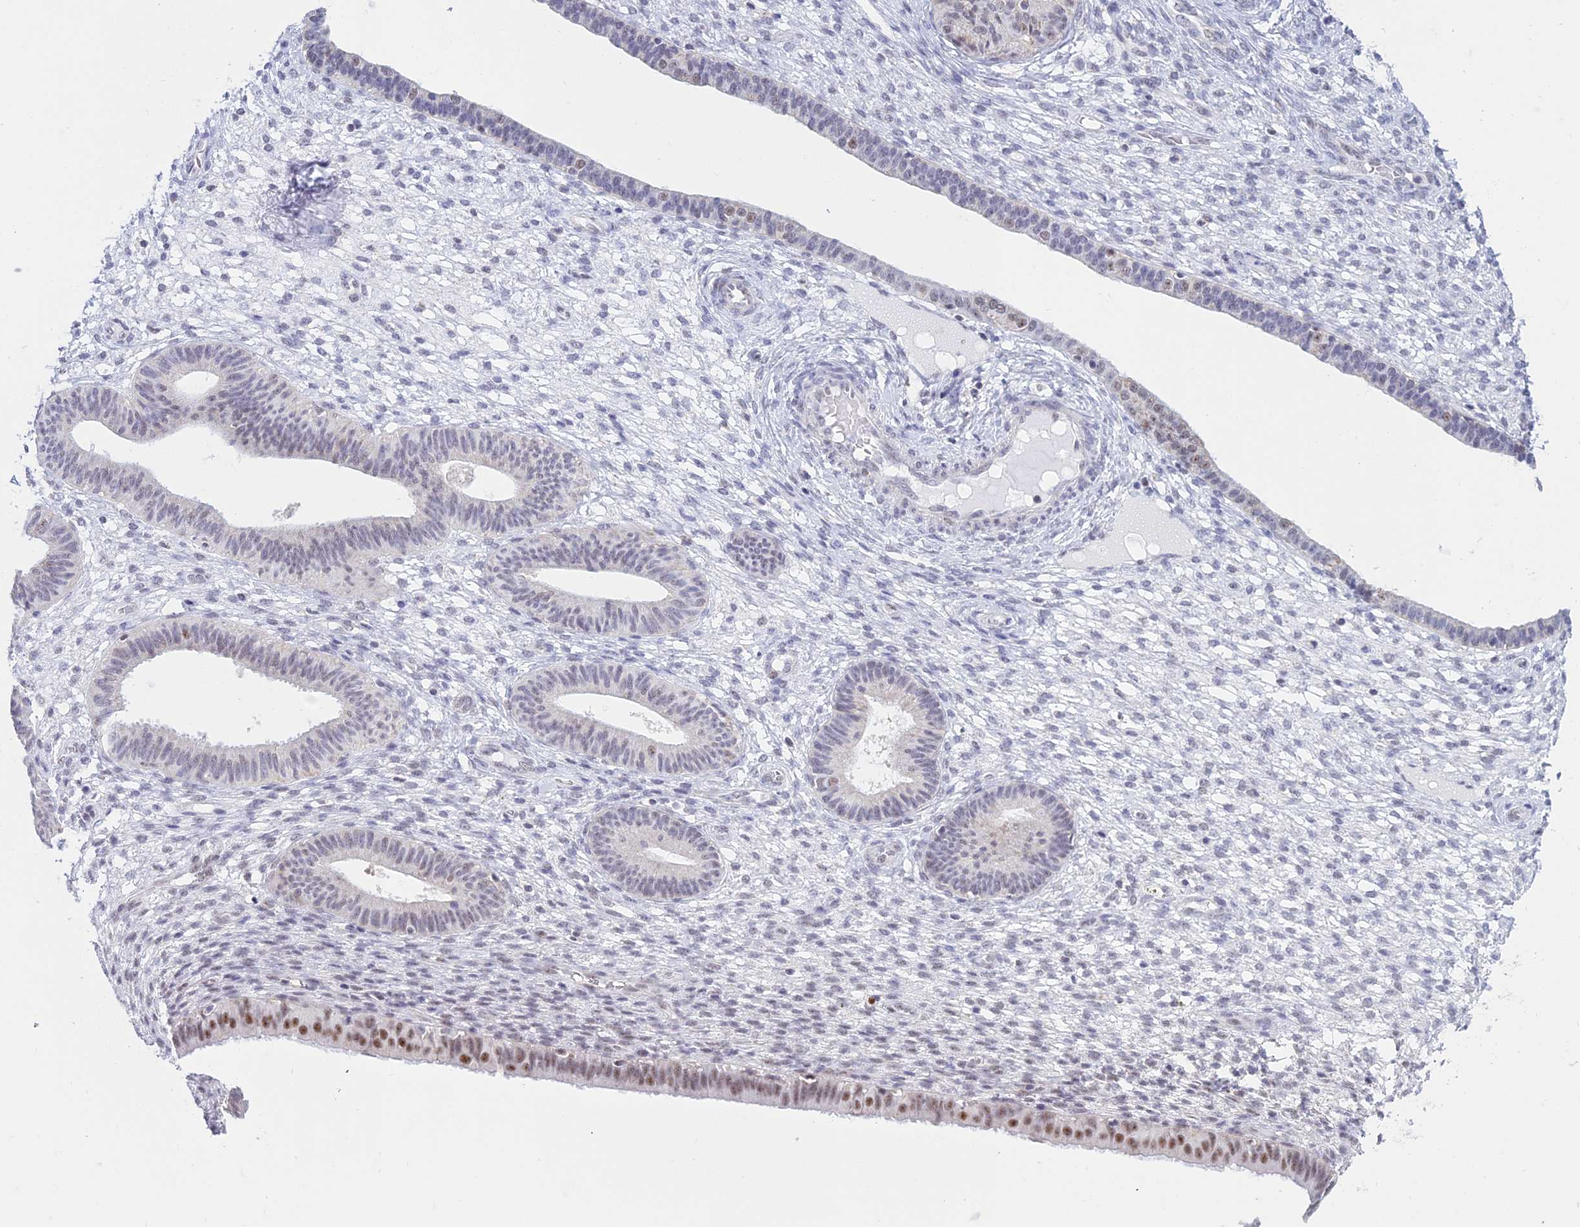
{"staining": {"intensity": "weak", "quantity": "<25%", "location": "nuclear"}, "tissue": "endometrium", "cell_type": "Cells in endometrial stroma", "image_type": "normal", "snomed": [{"axis": "morphology", "description": "Normal tissue, NOS"}, {"axis": "topography", "description": "Endometrium"}], "caption": "Immunohistochemical staining of benign endometrium shows no significant staining in cells in endometrial stroma.", "gene": "KLF14", "patient": {"sex": "female", "age": 61}}